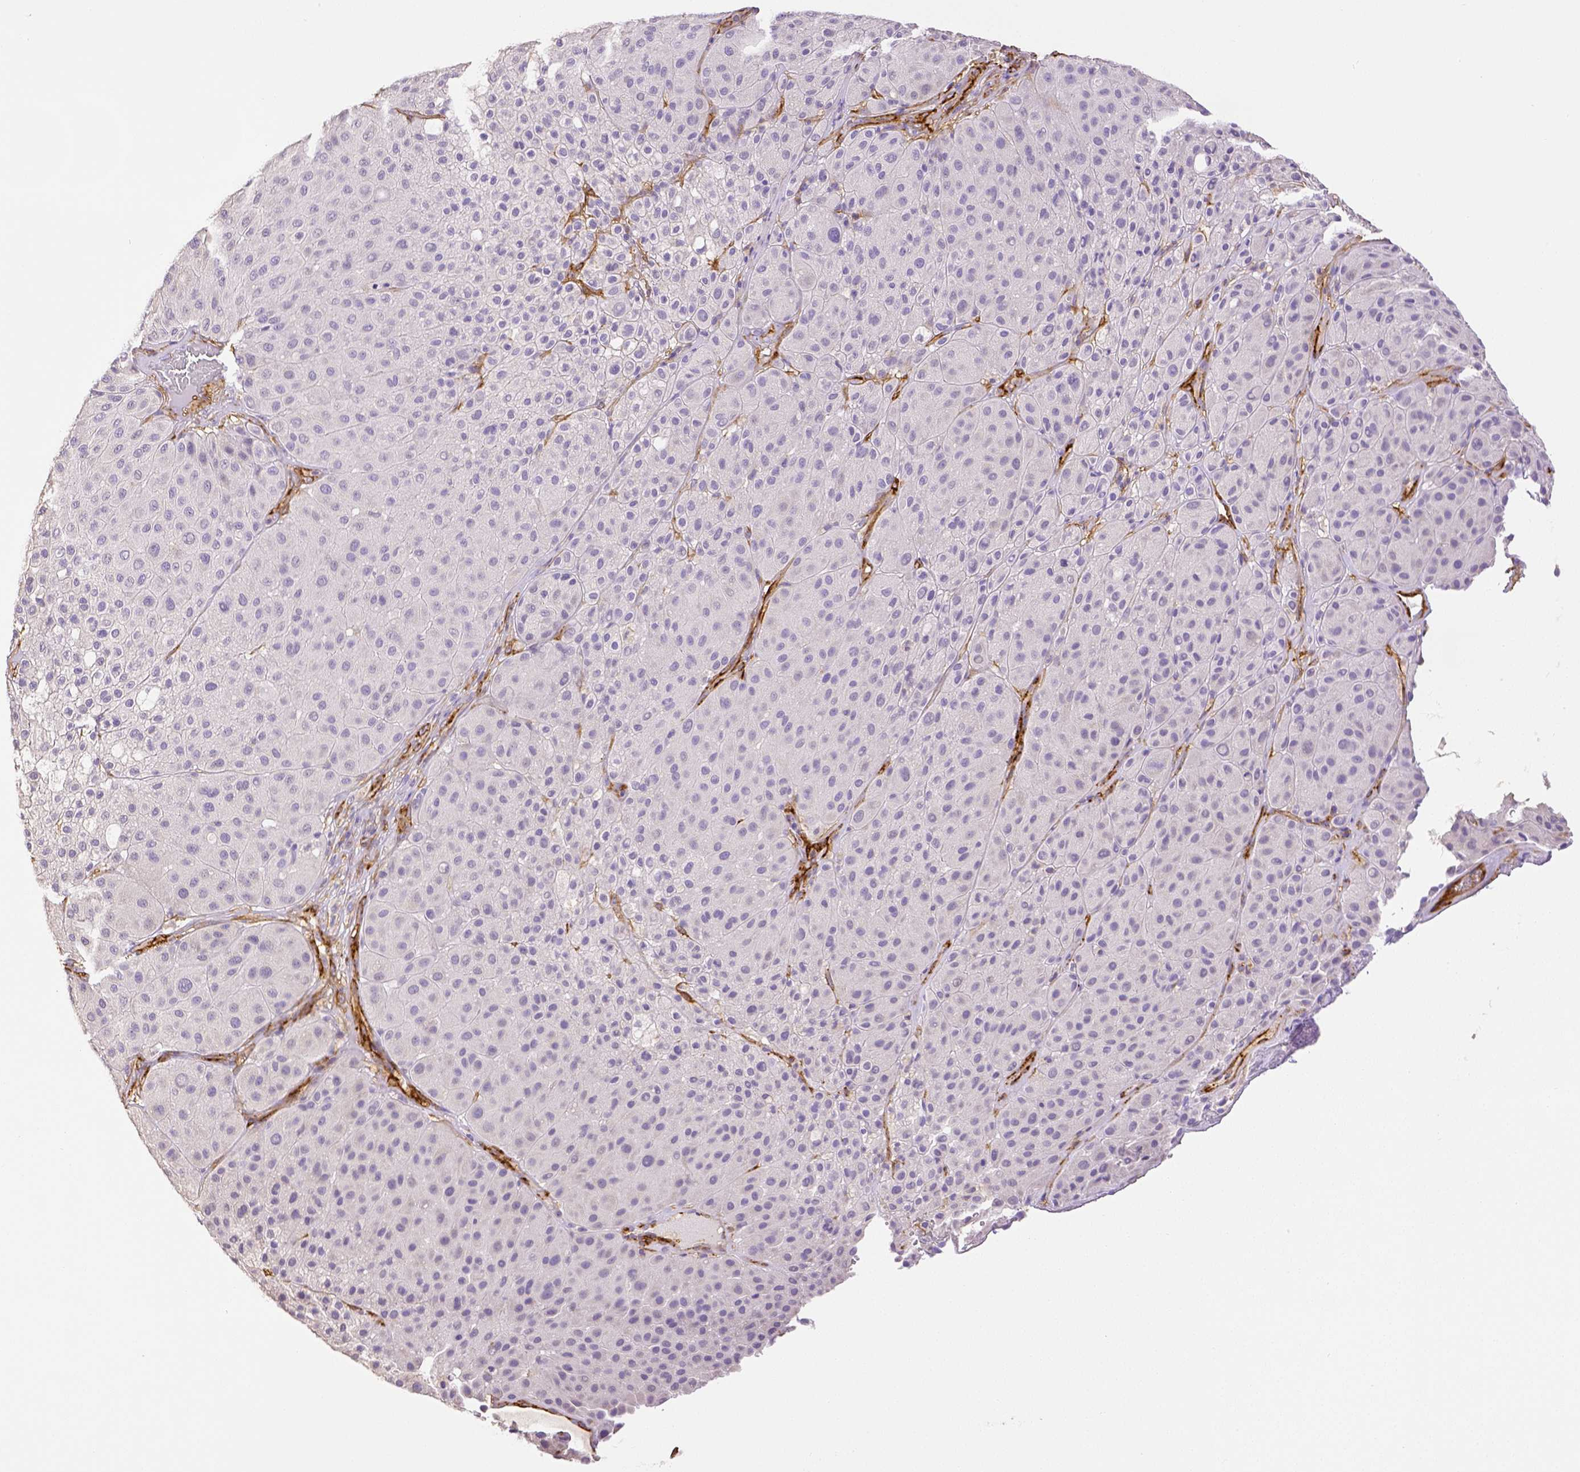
{"staining": {"intensity": "negative", "quantity": "none", "location": "none"}, "tissue": "melanoma", "cell_type": "Tumor cells", "image_type": "cancer", "snomed": [{"axis": "morphology", "description": "Malignant melanoma, Metastatic site"}, {"axis": "topography", "description": "Smooth muscle"}], "caption": "A high-resolution micrograph shows immunohistochemistry staining of melanoma, which shows no significant staining in tumor cells. (DAB (3,3'-diaminobenzidine) immunohistochemistry with hematoxylin counter stain).", "gene": "THY1", "patient": {"sex": "male", "age": 41}}